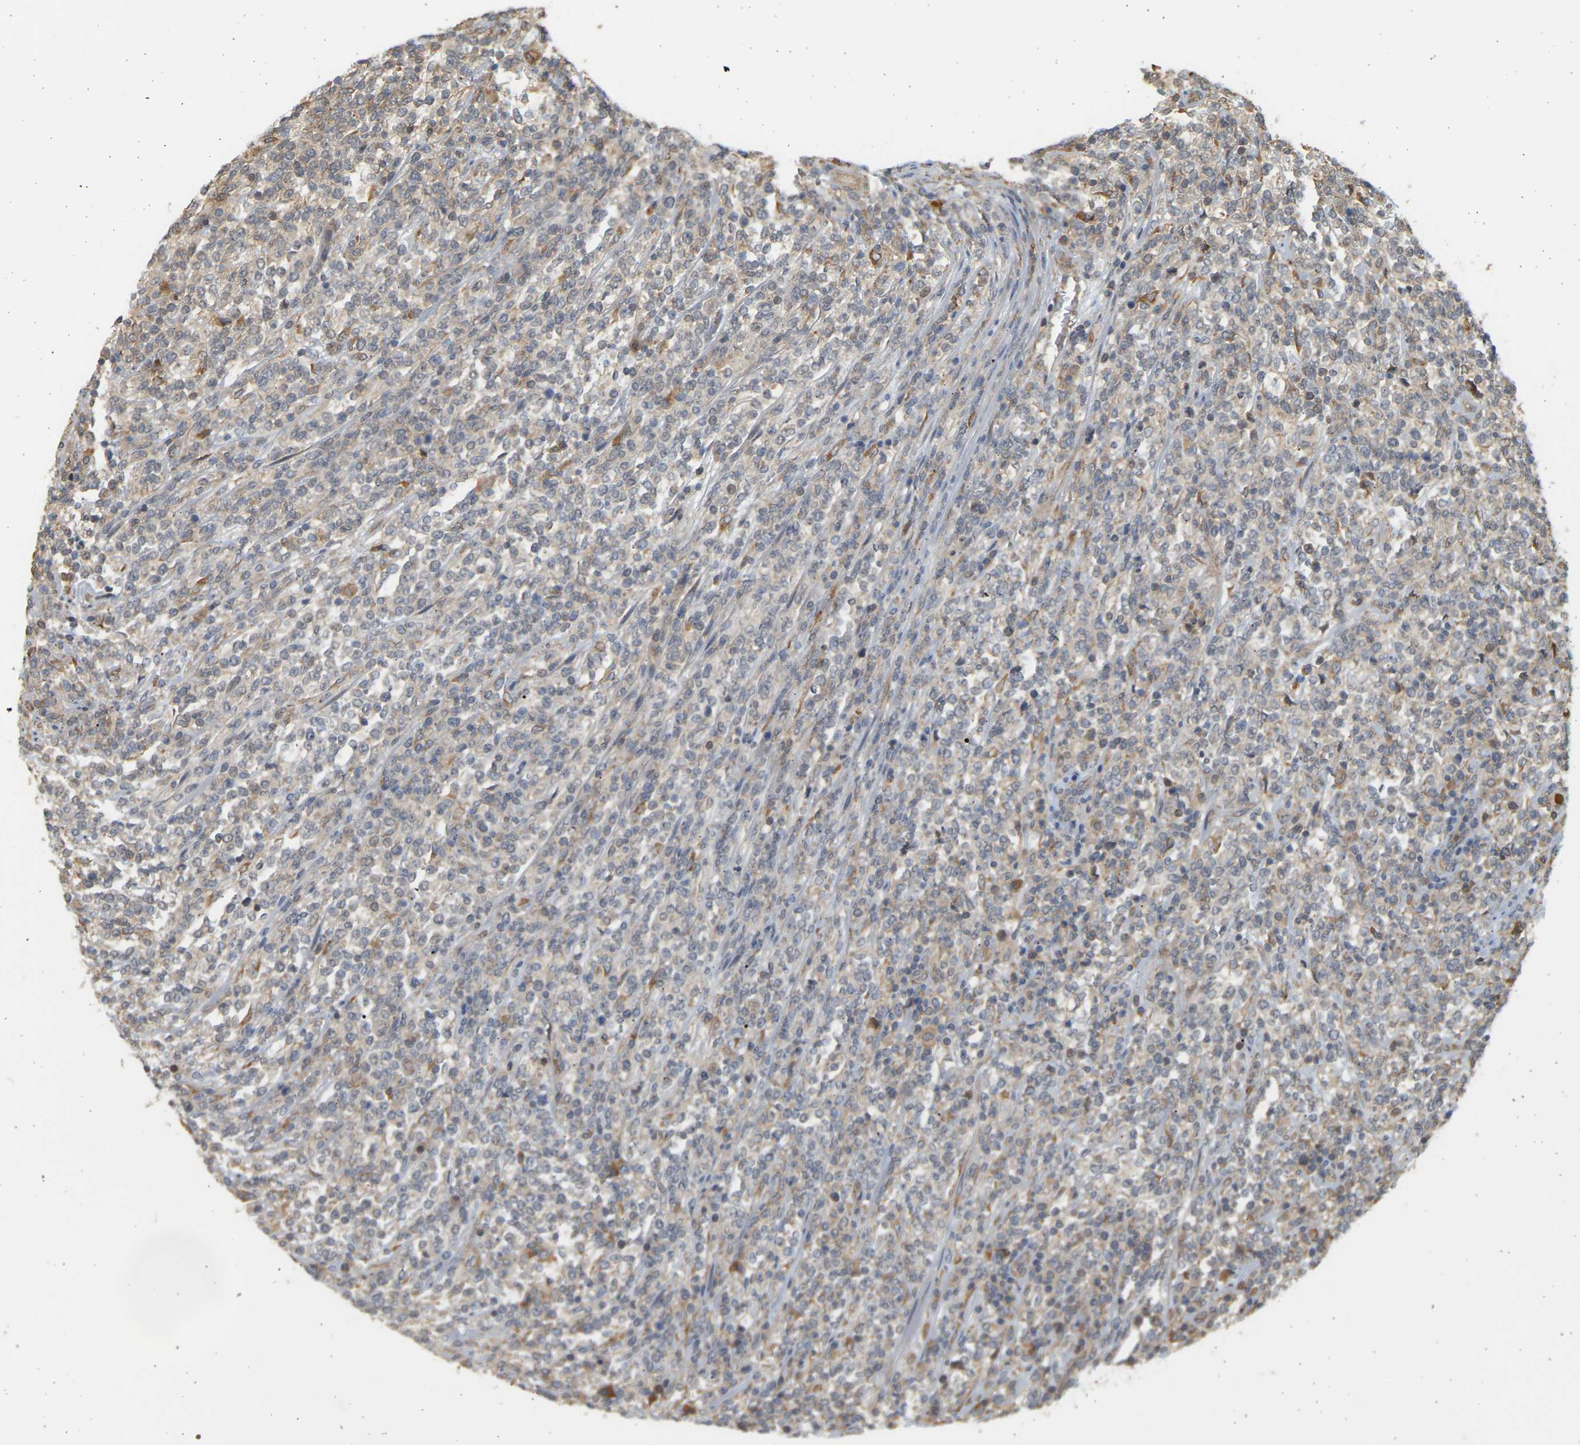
{"staining": {"intensity": "moderate", "quantity": "<25%", "location": "cytoplasmic/membranous"}, "tissue": "lymphoma", "cell_type": "Tumor cells", "image_type": "cancer", "snomed": [{"axis": "morphology", "description": "Malignant lymphoma, non-Hodgkin's type, High grade"}, {"axis": "topography", "description": "Soft tissue"}], "caption": "An image of malignant lymphoma, non-Hodgkin's type (high-grade) stained for a protein demonstrates moderate cytoplasmic/membranous brown staining in tumor cells.", "gene": "B4GALT6", "patient": {"sex": "male", "age": 18}}